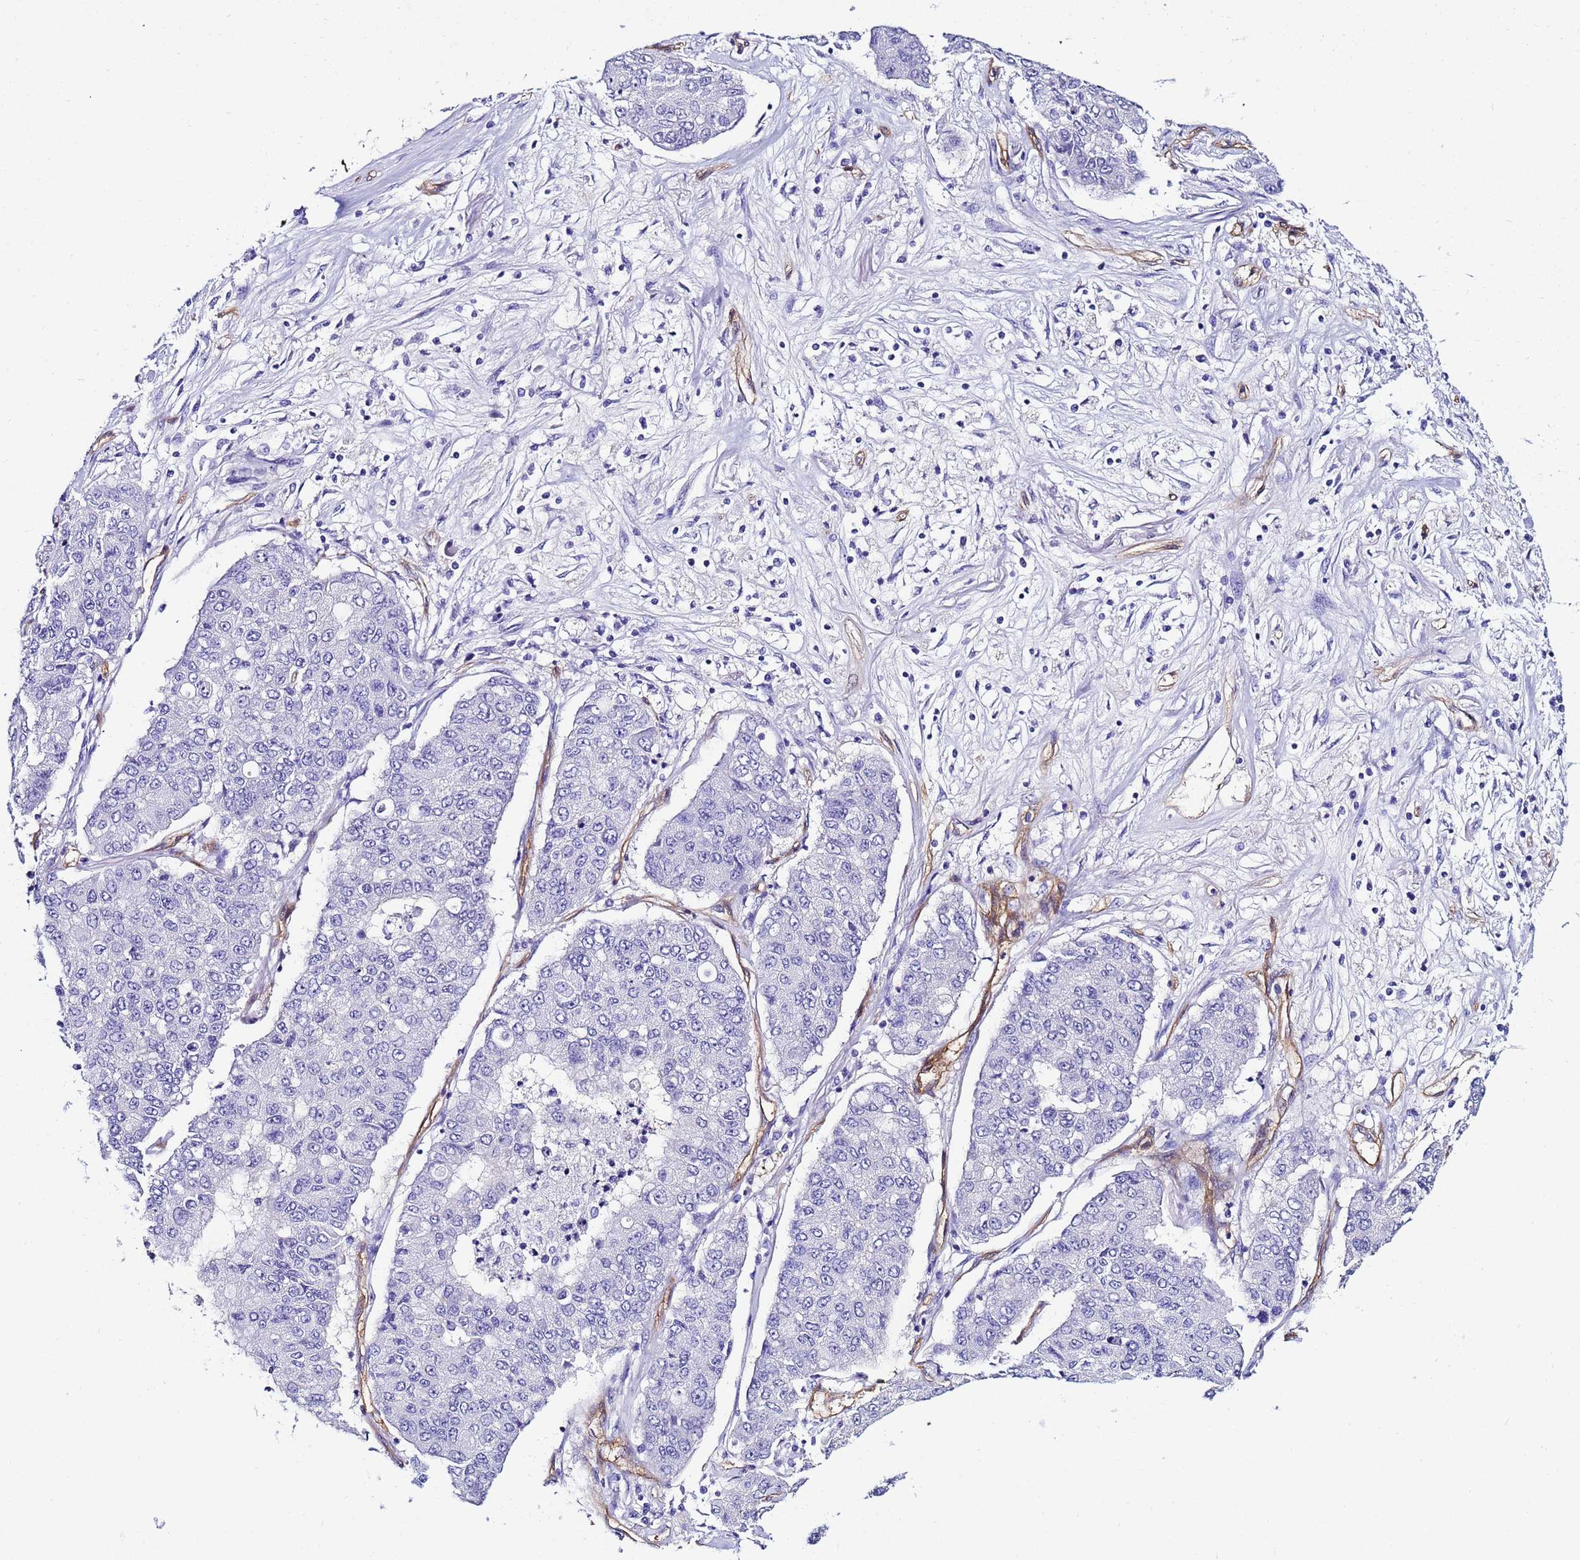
{"staining": {"intensity": "negative", "quantity": "none", "location": "none"}, "tissue": "lung cancer", "cell_type": "Tumor cells", "image_type": "cancer", "snomed": [{"axis": "morphology", "description": "Squamous cell carcinoma, NOS"}, {"axis": "topography", "description": "Lung"}], "caption": "Image shows no protein staining in tumor cells of lung cancer (squamous cell carcinoma) tissue.", "gene": "DEFB104A", "patient": {"sex": "male", "age": 74}}